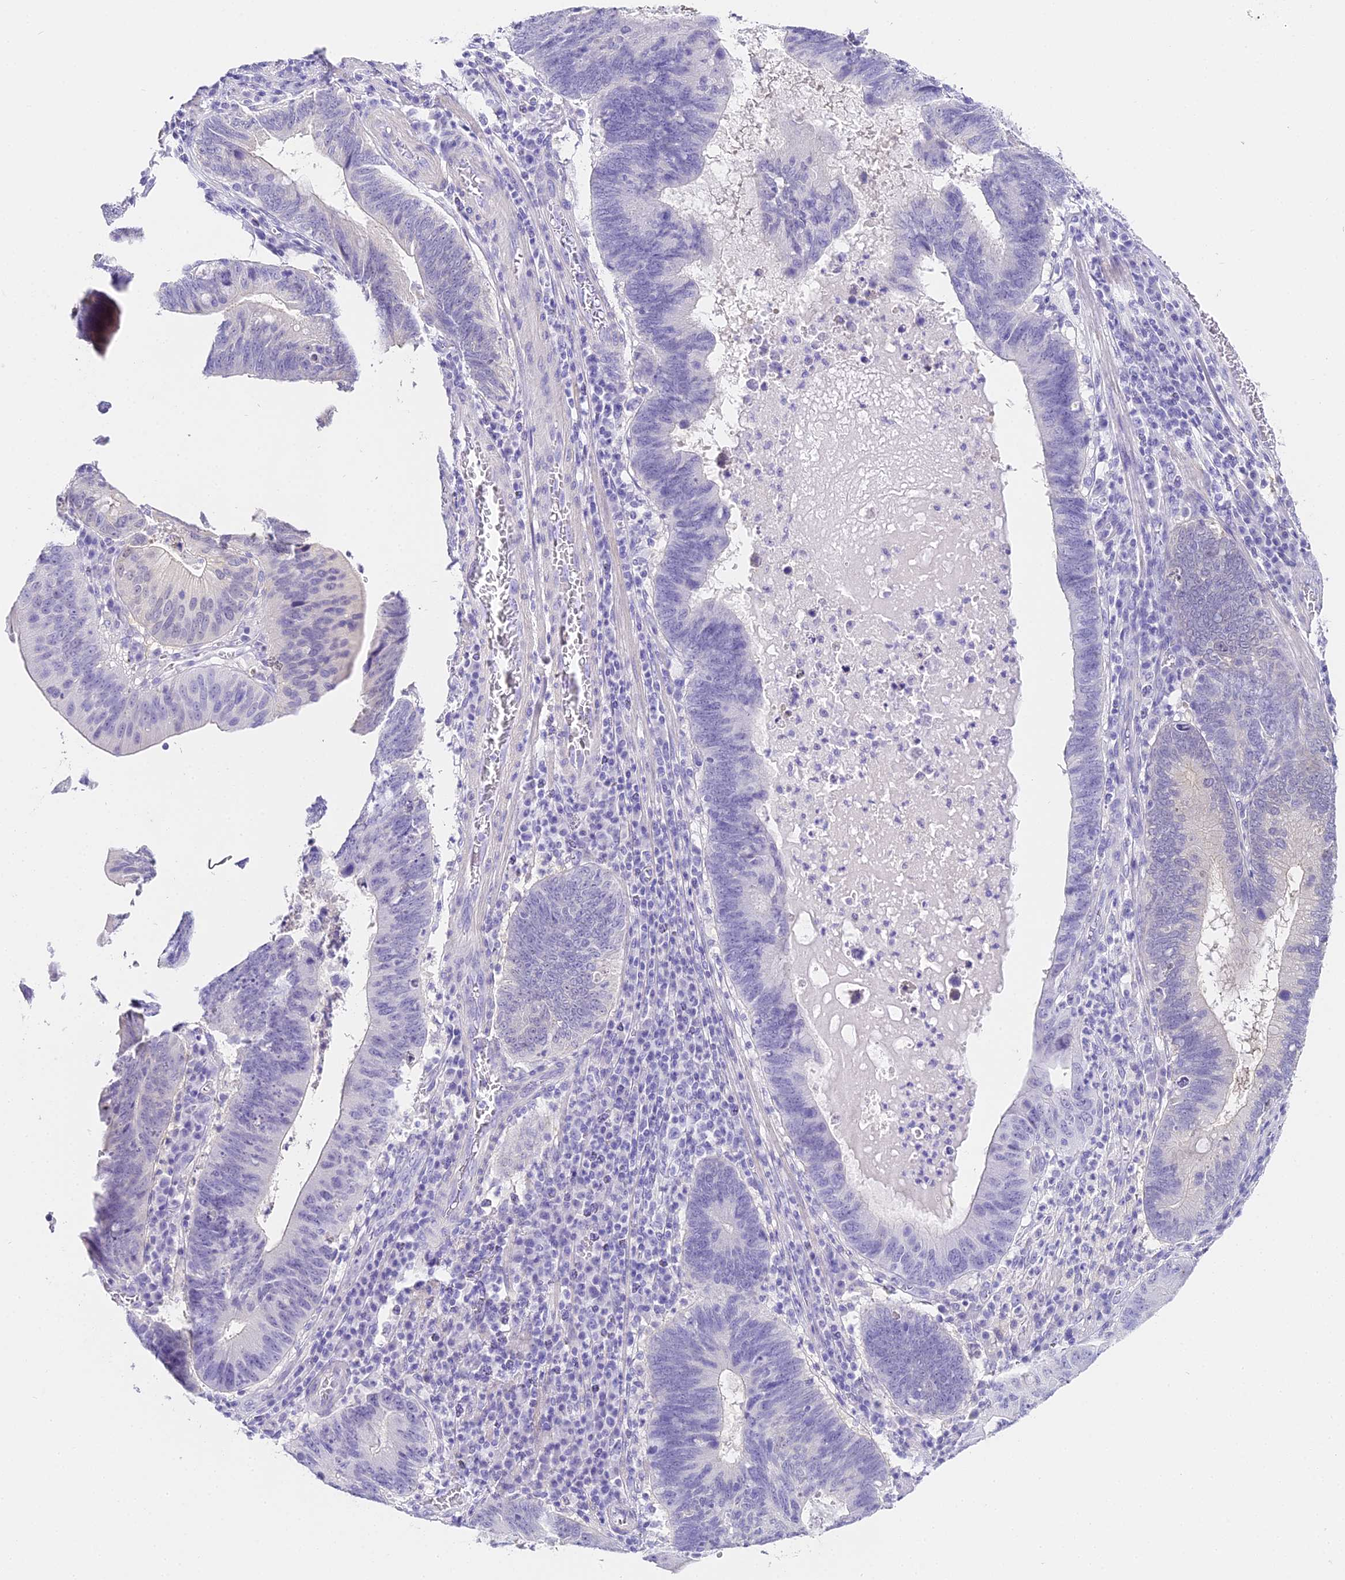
{"staining": {"intensity": "negative", "quantity": "none", "location": "none"}, "tissue": "stomach cancer", "cell_type": "Tumor cells", "image_type": "cancer", "snomed": [{"axis": "morphology", "description": "Adenocarcinoma, NOS"}, {"axis": "topography", "description": "Stomach"}], "caption": "Protein analysis of stomach cancer (adenocarcinoma) exhibits no significant staining in tumor cells. (Stains: DAB immunohistochemistry (IHC) with hematoxylin counter stain, Microscopy: brightfield microscopy at high magnification).", "gene": "ABHD14A-ACY1", "patient": {"sex": "male", "age": 59}}